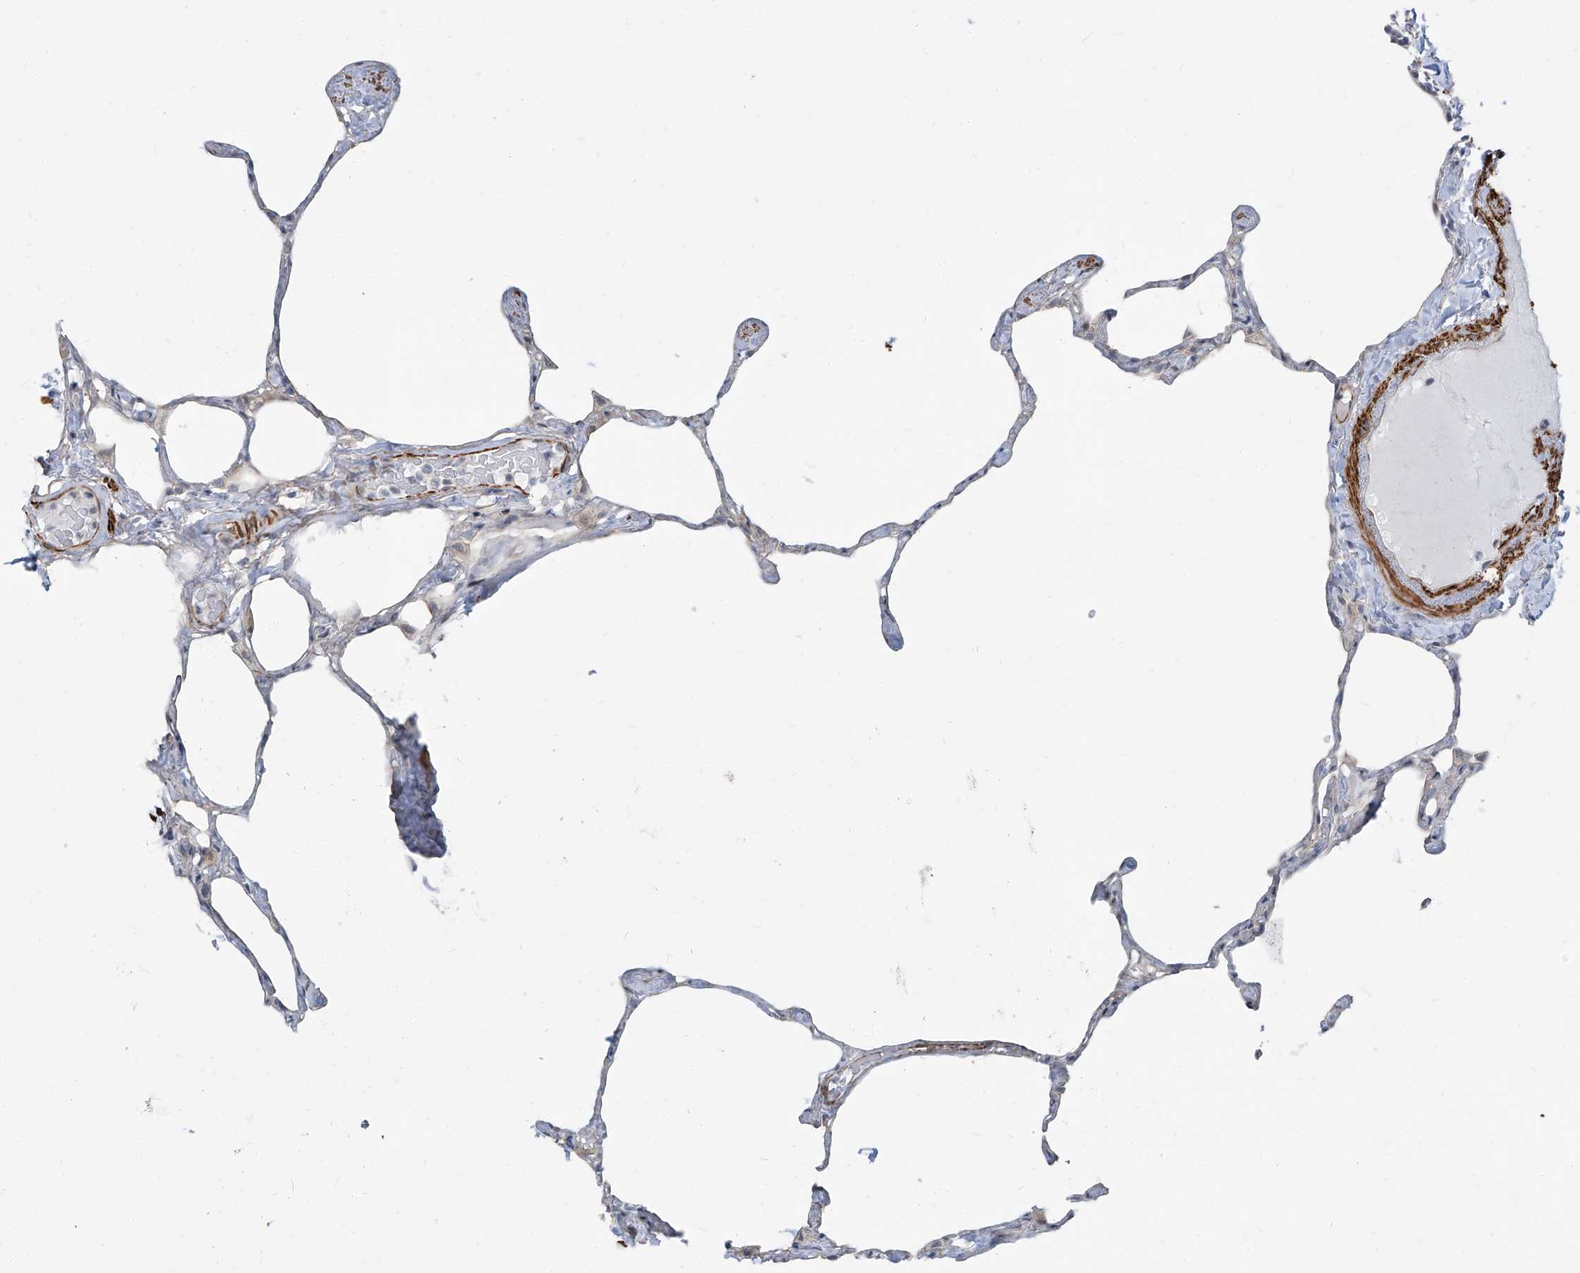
{"staining": {"intensity": "negative", "quantity": "none", "location": "none"}, "tissue": "lung", "cell_type": "Alveolar cells", "image_type": "normal", "snomed": [{"axis": "morphology", "description": "Normal tissue, NOS"}, {"axis": "topography", "description": "Lung"}], "caption": "The IHC histopathology image has no significant staining in alveolar cells of lung. (DAB immunohistochemistry, high magnification).", "gene": "TXLNB", "patient": {"sex": "male", "age": 65}}